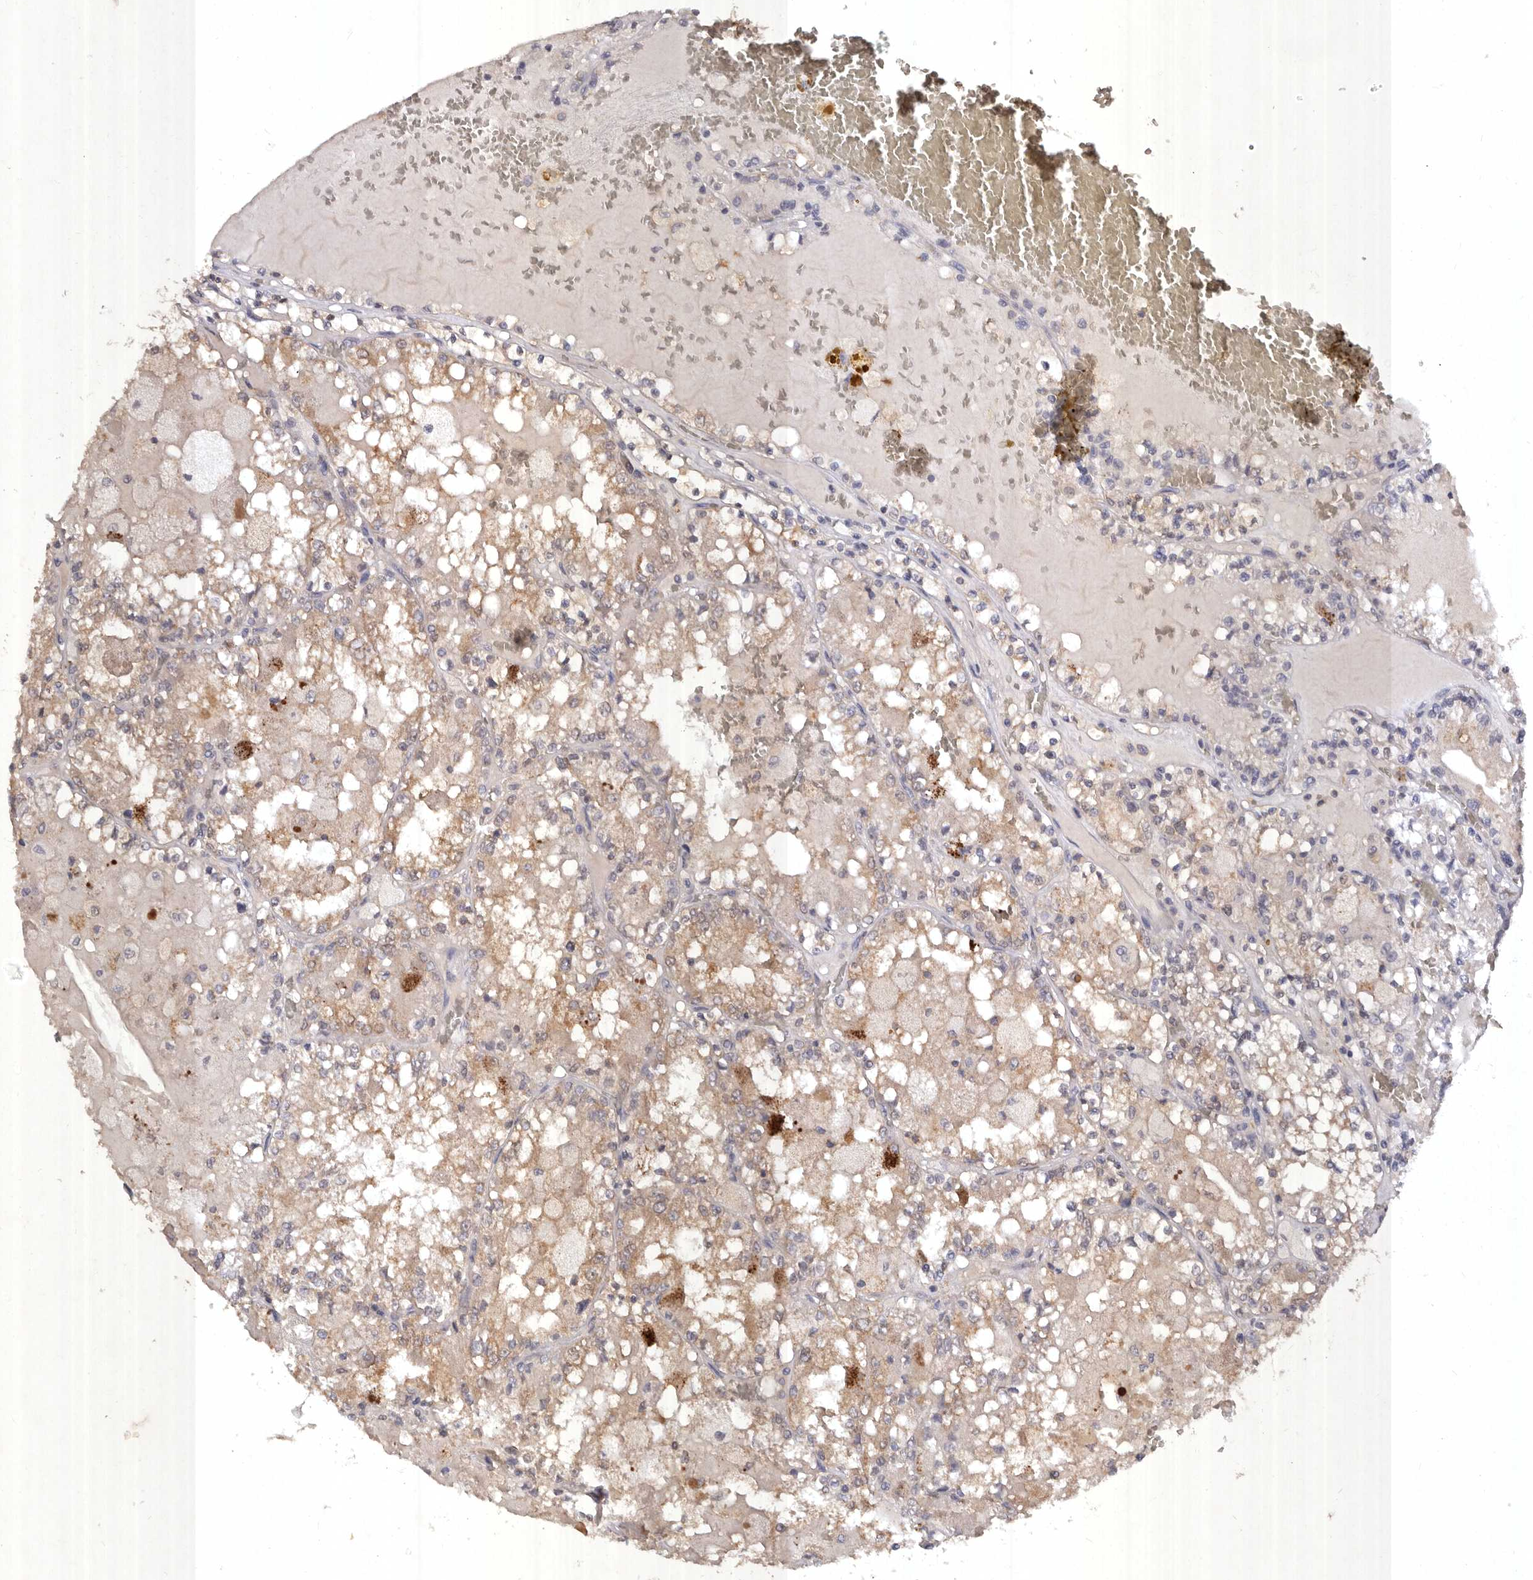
{"staining": {"intensity": "weak", "quantity": "25%-75%", "location": "cytoplasmic/membranous"}, "tissue": "renal cancer", "cell_type": "Tumor cells", "image_type": "cancer", "snomed": [{"axis": "morphology", "description": "Adenocarcinoma, NOS"}, {"axis": "topography", "description": "Kidney"}], "caption": "The immunohistochemical stain shows weak cytoplasmic/membranous positivity in tumor cells of renal cancer (adenocarcinoma) tissue.", "gene": "EDEM1", "patient": {"sex": "female", "age": 56}}